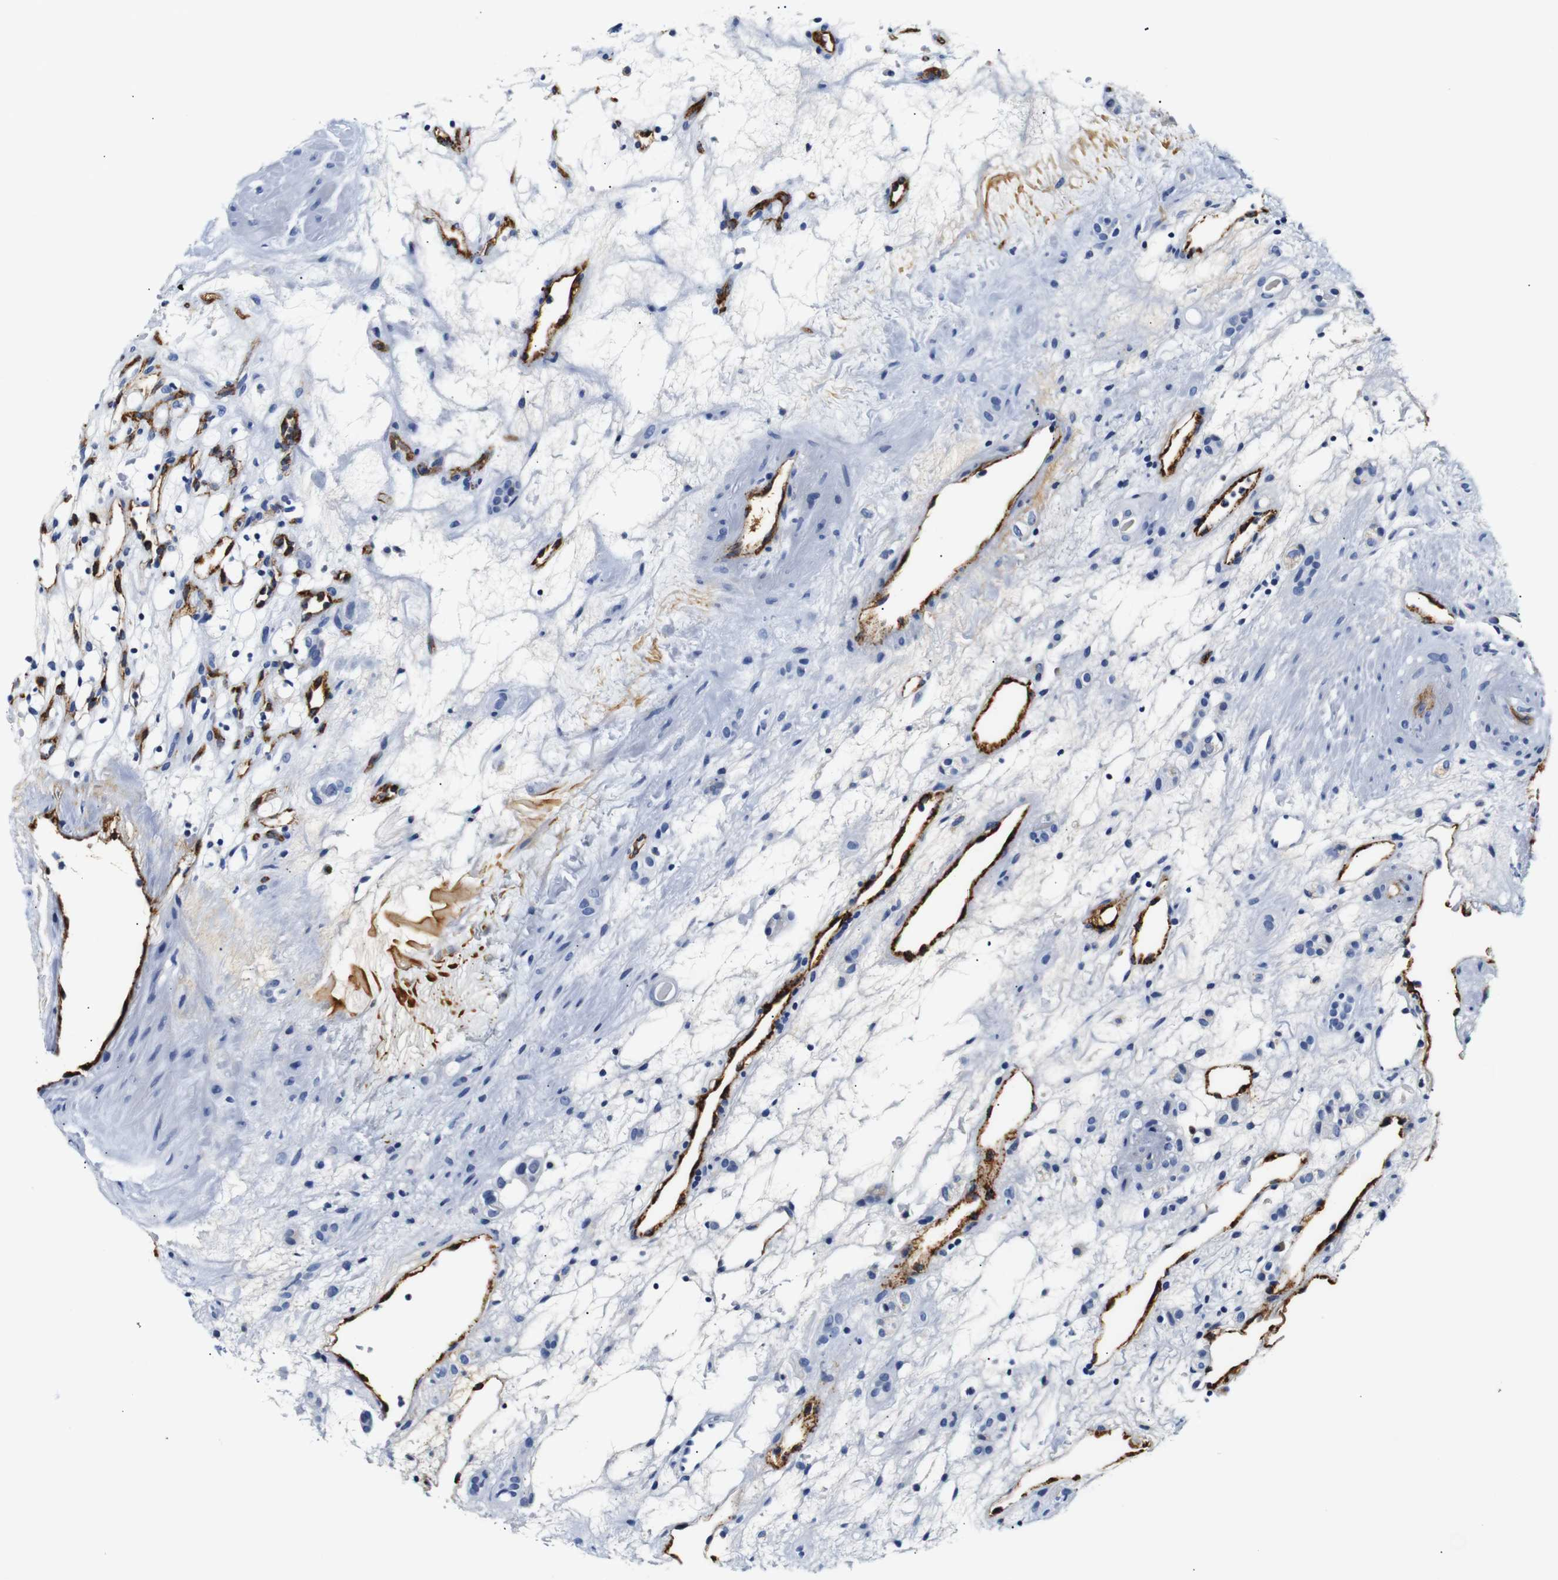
{"staining": {"intensity": "negative", "quantity": "none", "location": "none"}, "tissue": "renal cancer", "cell_type": "Tumor cells", "image_type": "cancer", "snomed": [{"axis": "morphology", "description": "Adenocarcinoma, NOS"}, {"axis": "topography", "description": "Kidney"}], "caption": "Immunohistochemistry (IHC) micrograph of renal cancer (adenocarcinoma) stained for a protein (brown), which demonstrates no positivity in tumor cells. Brightfield microscopy of immunohistochemistry stained with DAB (3,3'-diaminobenzidine) (brown) and hematoxylin (blue), captured at high magnification.", "gene": "MUC4", "patient": {"sex": "female", "age": 60}}